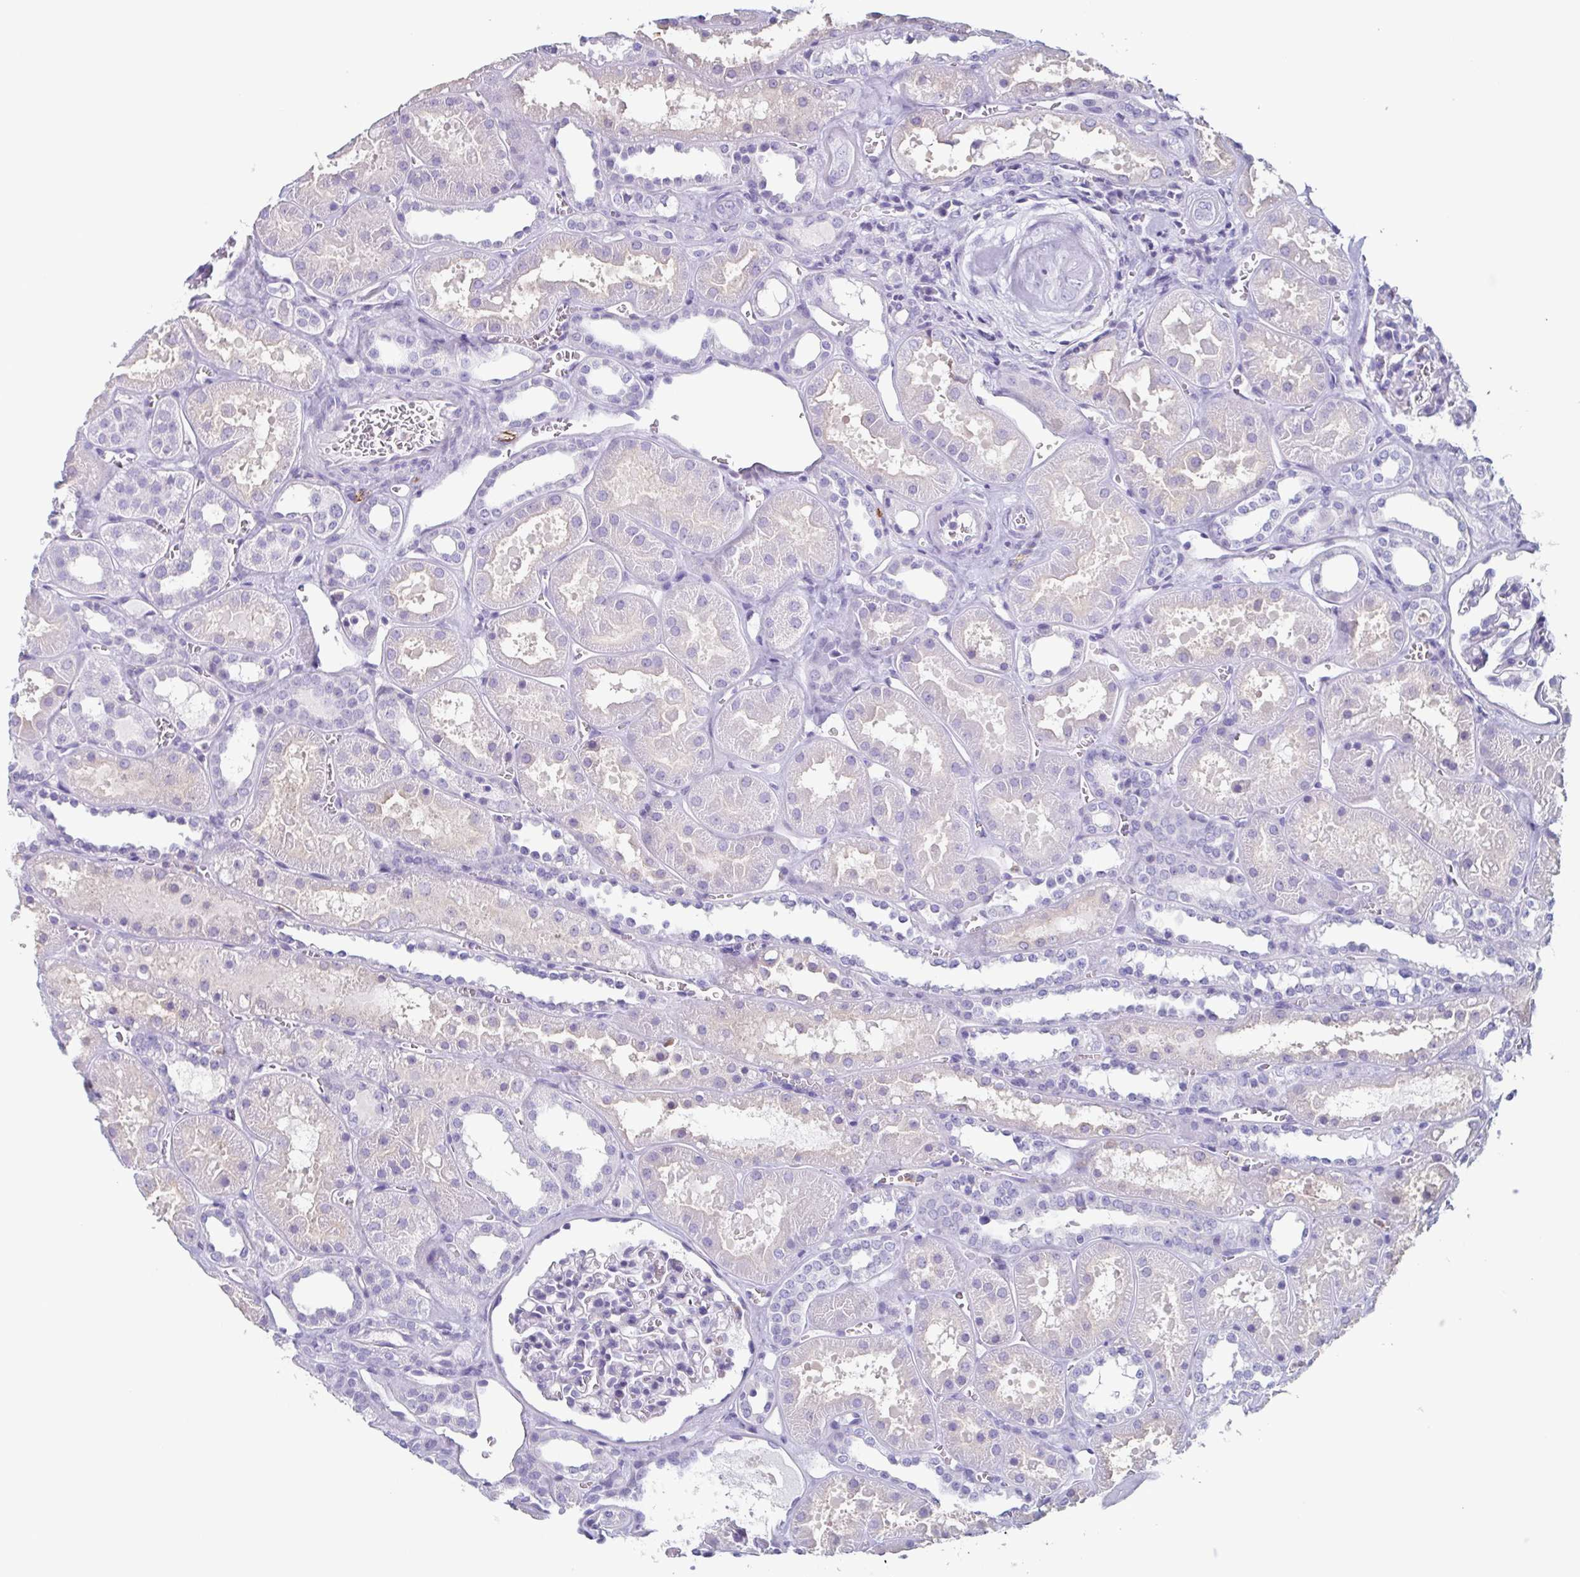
{"staining": {"intensity": "negative", "quantity": "none", "location": "none"}, "tissue": "kidney", "cell_type": "Cells in glomeruli", "image_type": "normal", "snomed": [{"axis": "morphology", "description": "Normal tissue, NOS"}, {"axis": "topography", "description": "Kidney"}], "caption": "A micrograph of human kidney is negative for staining in cells in glomeruli.", "gene": "BPI", "patient": {"sex": "female", "age": 41}}